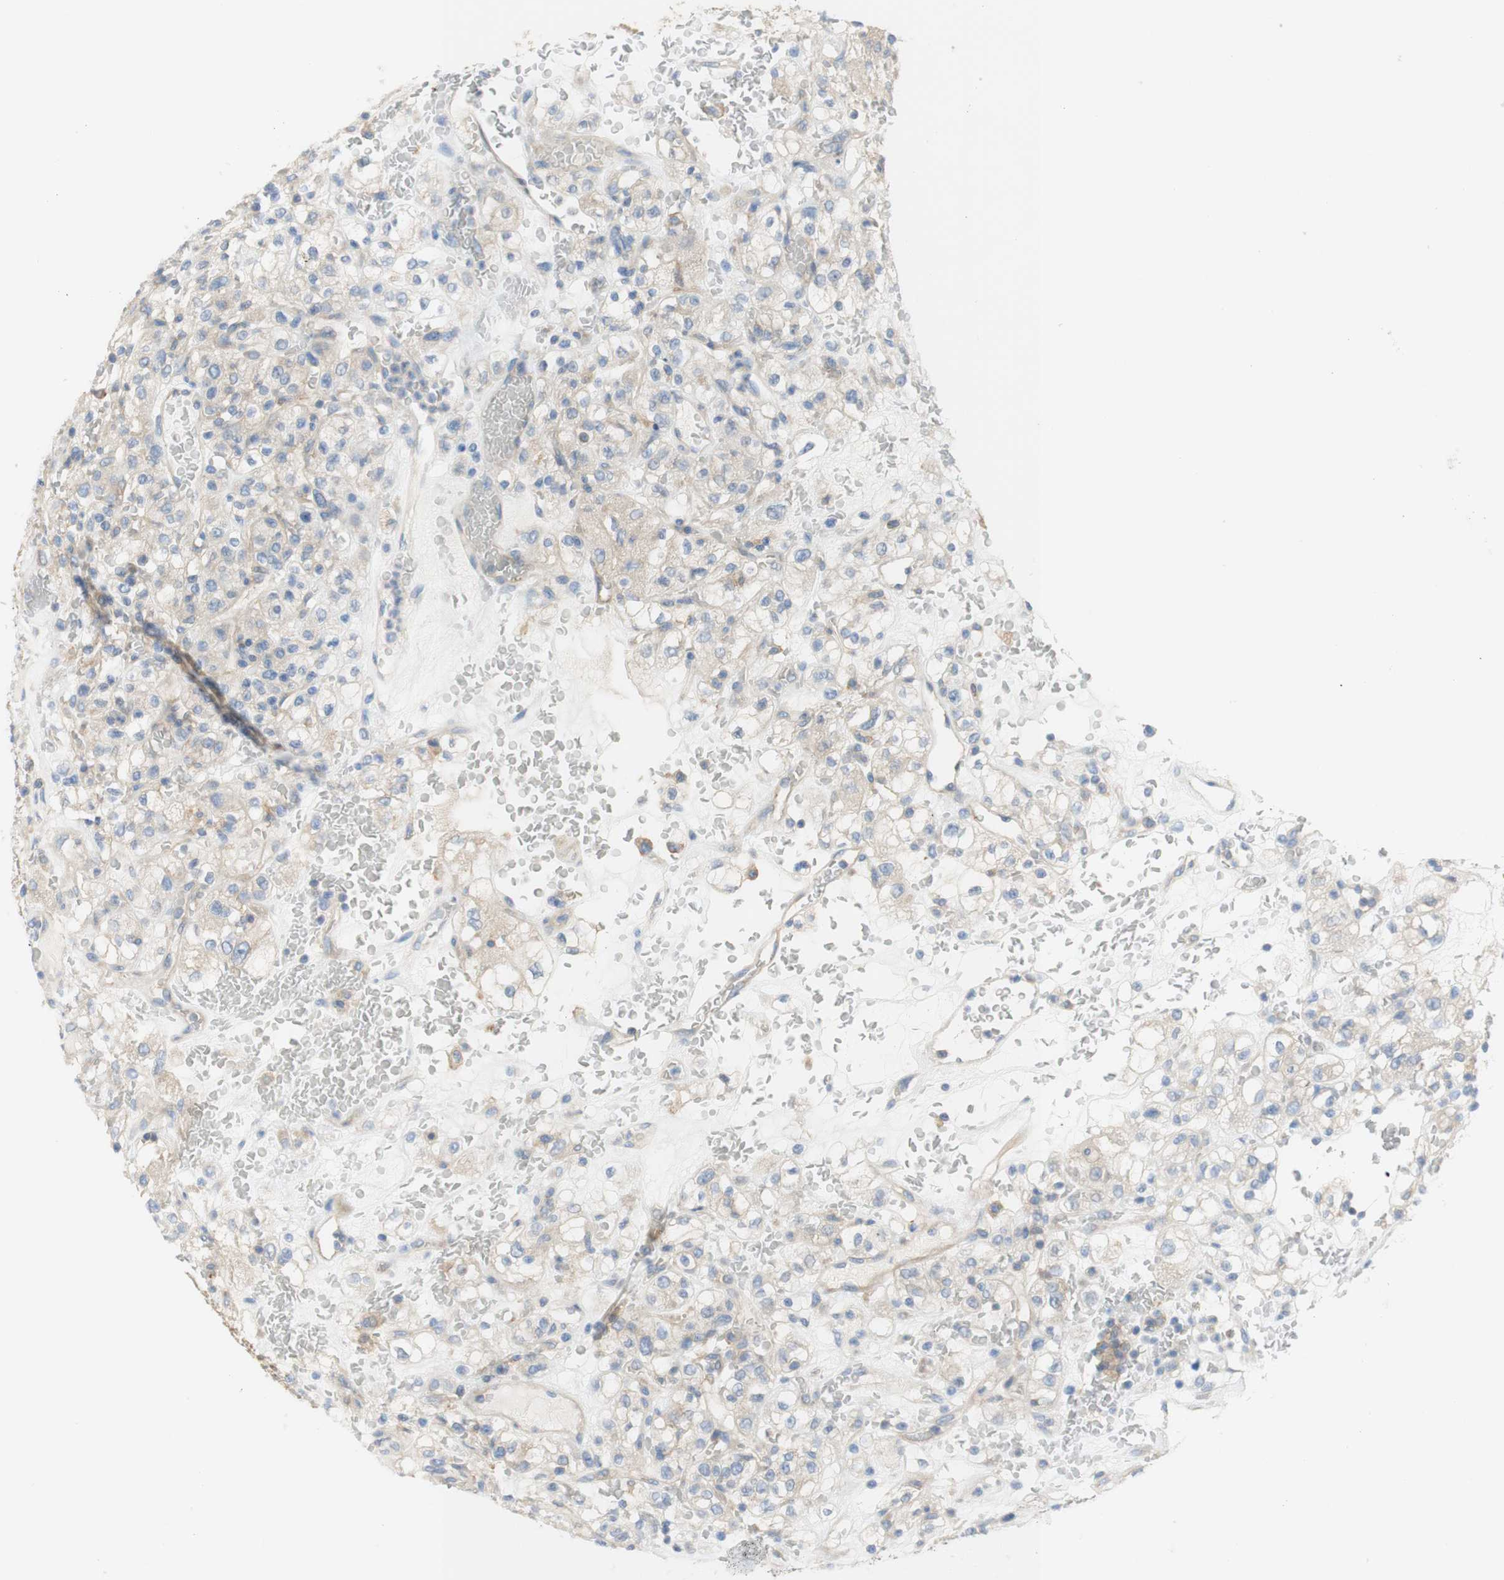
{"staining": {"intensity": "weak", "quantity": ">75%", "location": "cytoplasmic/membranous"}, "tissue": "renal cancer", "cell_type": "Tumor cells", "image_type": "cancer", "snomed": [{"axis": "morphology", "description": "Normal tissue, NOS"}, {"axis": "morphology", "description": "Adenocarcinoma, NOS"}, {"axis": "topography", "description": "Kidney"}], "caption": "Weak cytoplasmic/membranous protein positivity is appreciated in about >75% of tumor cells in adenocarcinoma (renal).", "gene": "ATP2B1", "patient": {"sex": "female", "age": 72}}